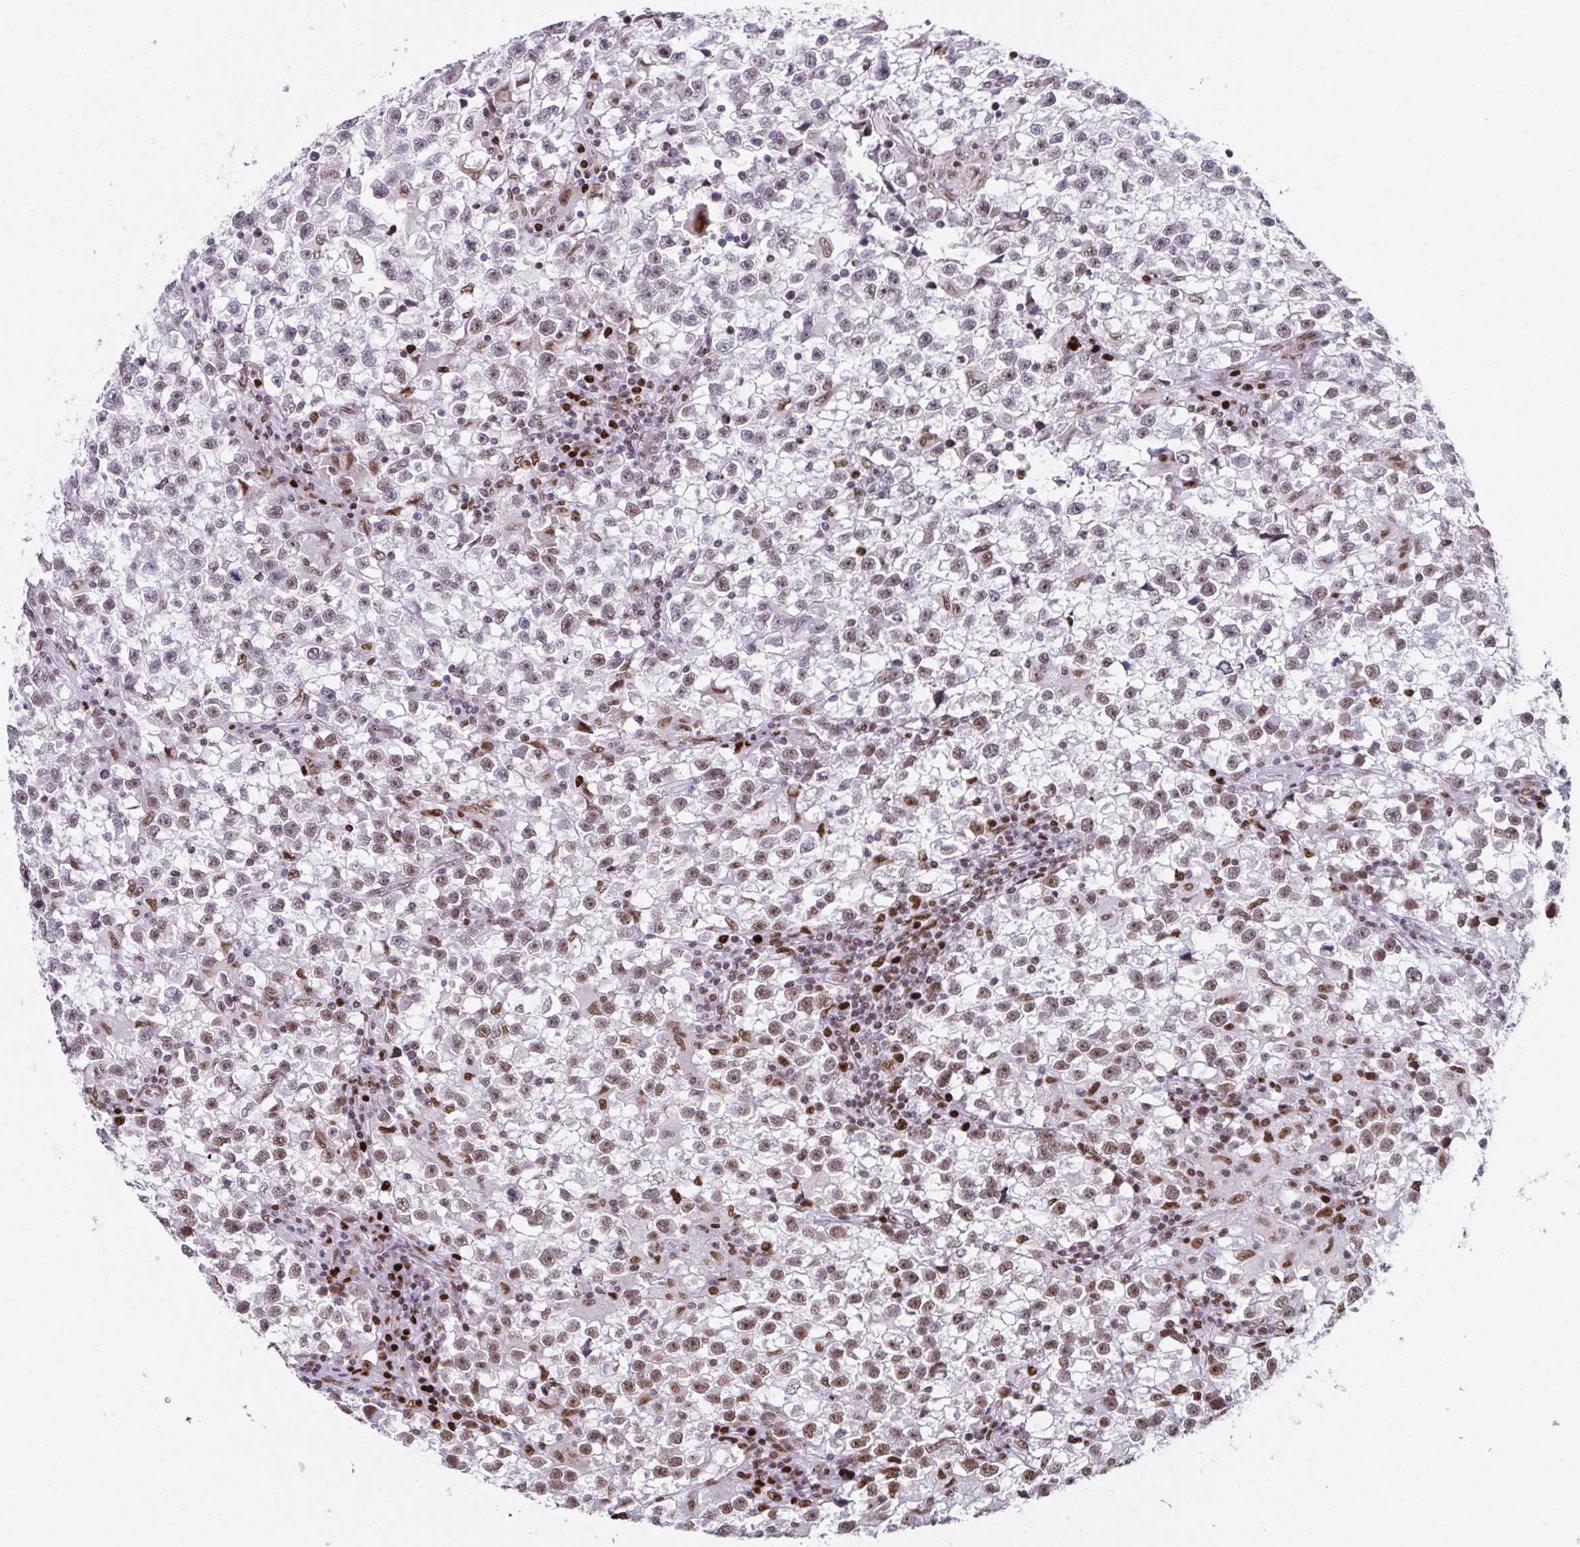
{"staining": {"intensity": "moderate", "quantity": "25%-75%", "location": "nuclear"}, "tissue": "testis cancer", "cell_type": "Tumor cells", "image_type": "cancer", "snomed": [{"axis": "morphology", "description": "Seminoma, NOS"}, {"axis": "topography", "description": "Testis"}], "caption": "A brown stain shows moderate nuclear staining of a protein in testis seminoma tumor cells. (Stains: DAB in brown, nuclei in blue, Microscopy: brightfield microscopy at high magnification).", "gene": "RB1", "patient": {"sex": "male", "age": 31}}